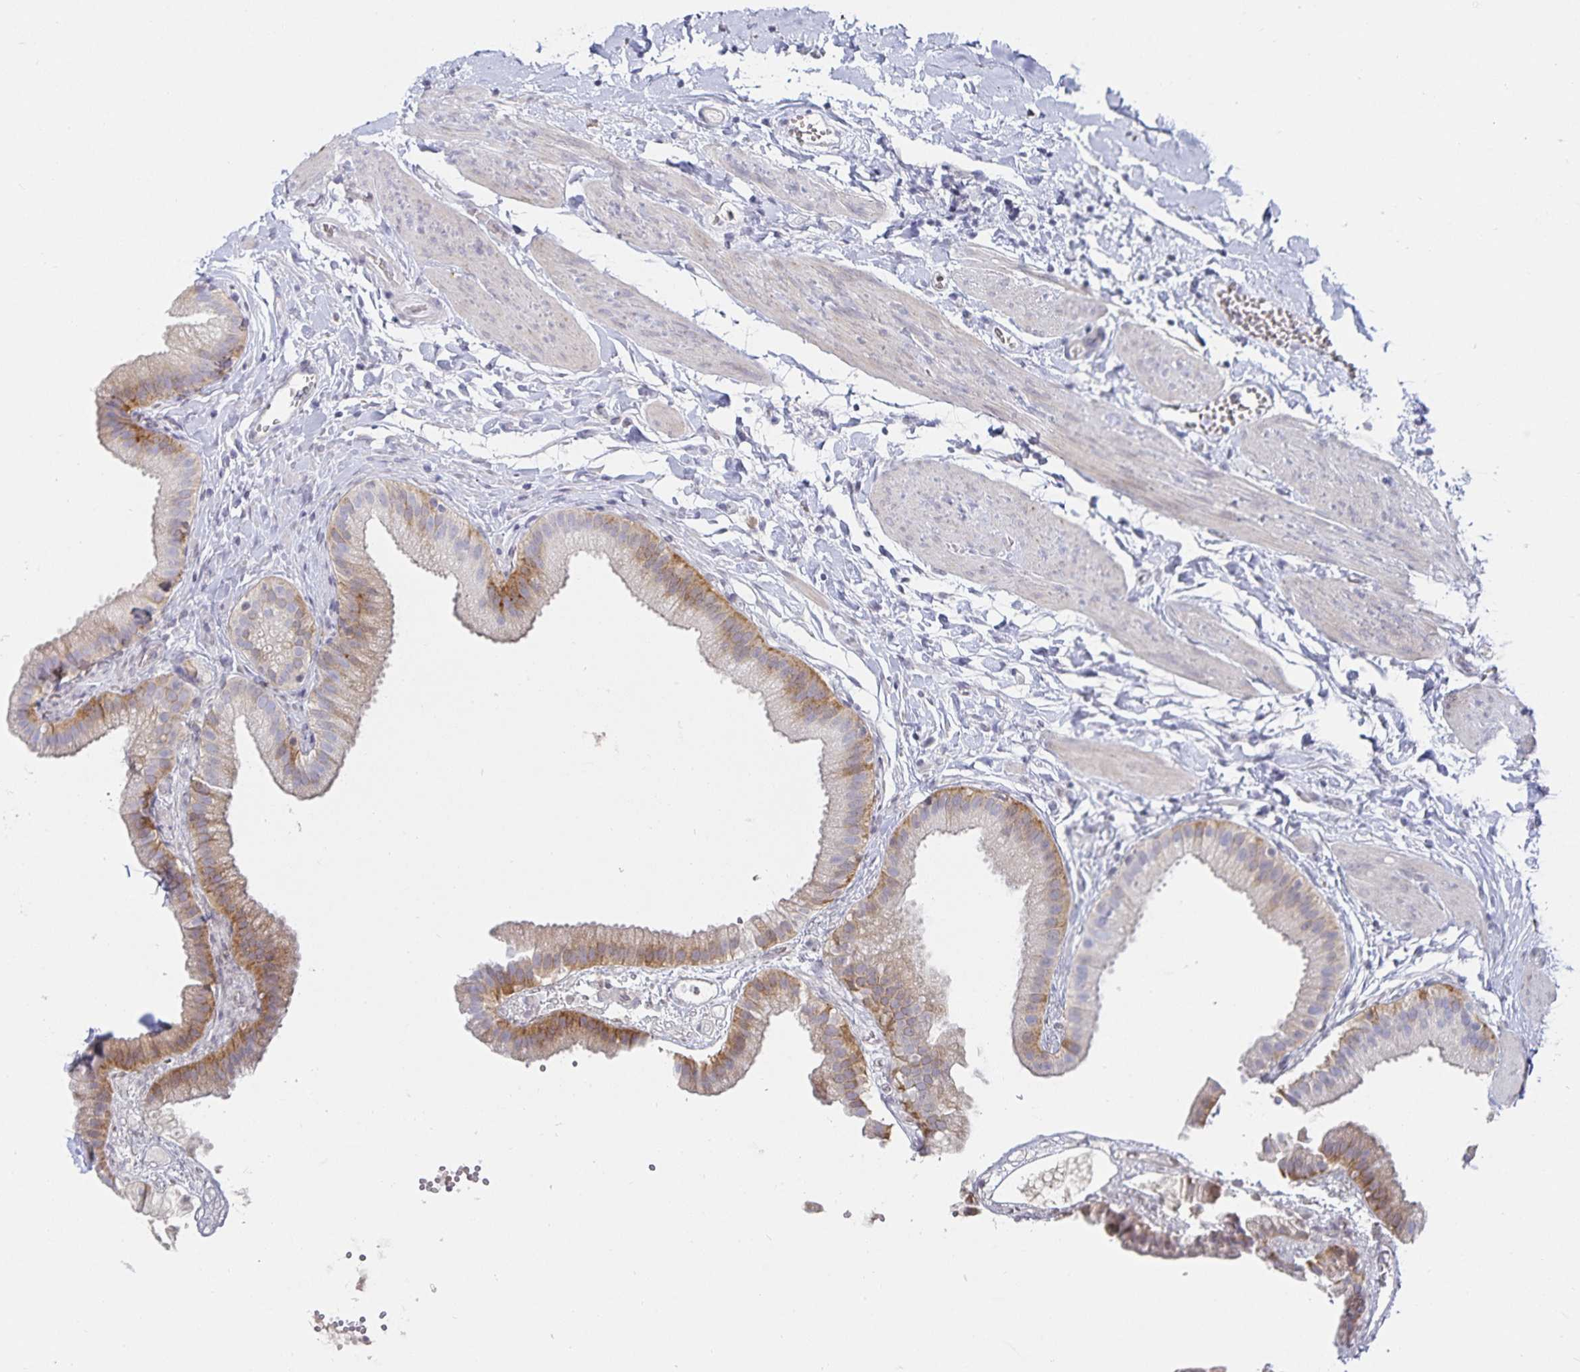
{"staining": {"intensity": "moderate", "quantity": "<25%", "location": "cytoplasmic/membranous"}, "tissue": "gallbladder", "cell_type": "Glandular cells", "image_type": "normal", "snomed": [{"axis": "morphology", "description": "Normal tissue, NOS"}, {"axis": "topography", "description": "Gallbladder"}], "caption": "Gallbladder stained with immunohistochemistry shows moderate cytoplasmic/membranous staining in about <25% of glandular cells.", "gene": "S100G", "patient": {"sex": "female", "age": 63}}